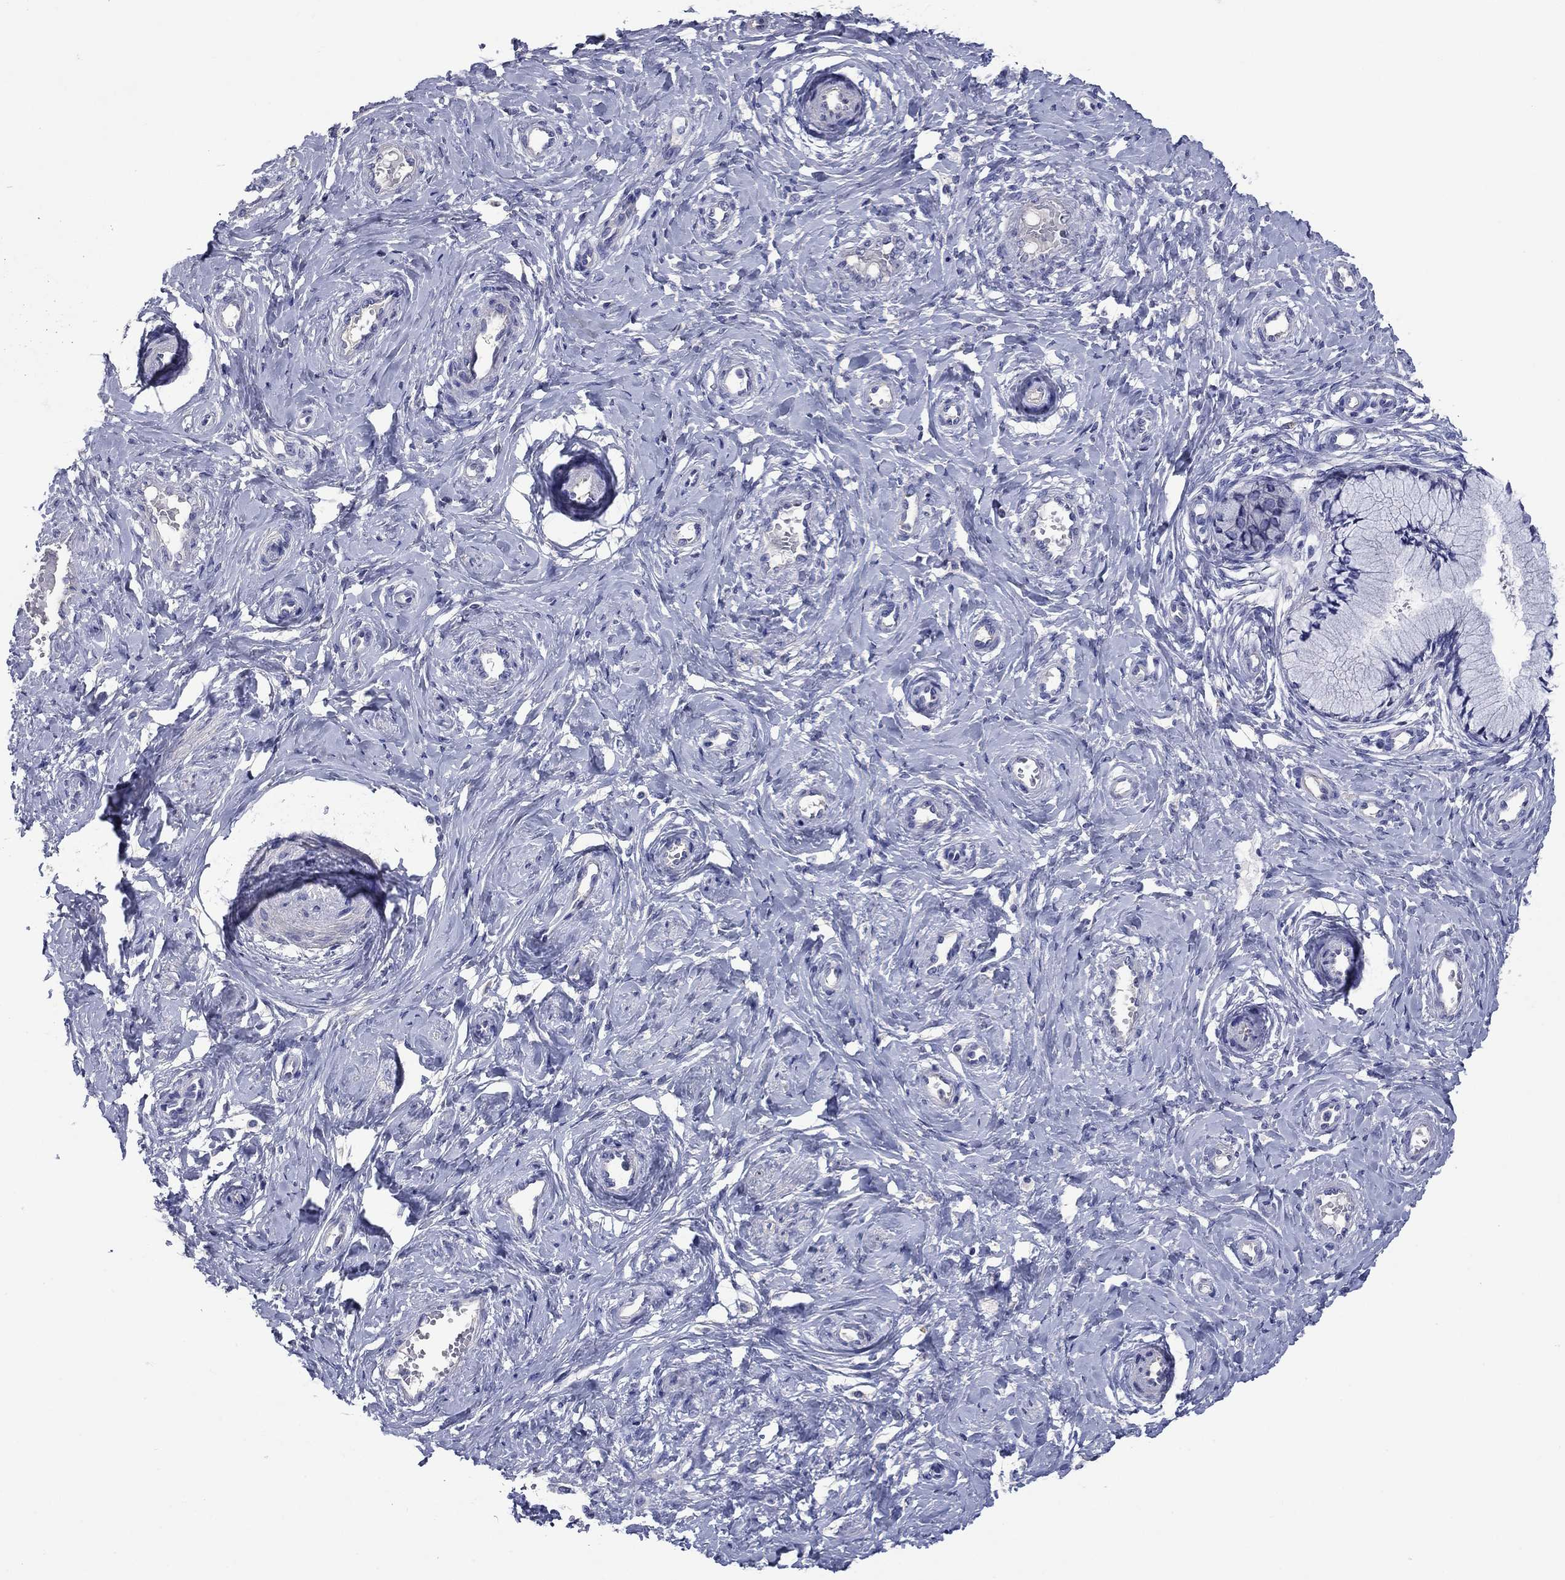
{"staining": {"intensity": "negative", "quantity": "none", "location": "none"}, "tissue": "cervix", "cell_type": "Glandular cells", "image_type": "normal", "snomed": [{"axis": "morphology", "description": "Normal tissue, NOS"}, {"axis": "topography", "description": "Cervix"}], "caption": "Immunohistochemical staining of benign cervix shows no significant staining in glandular cells.", "gene": "CNDP1", "patient": {"sex": "female", "age": 37}}